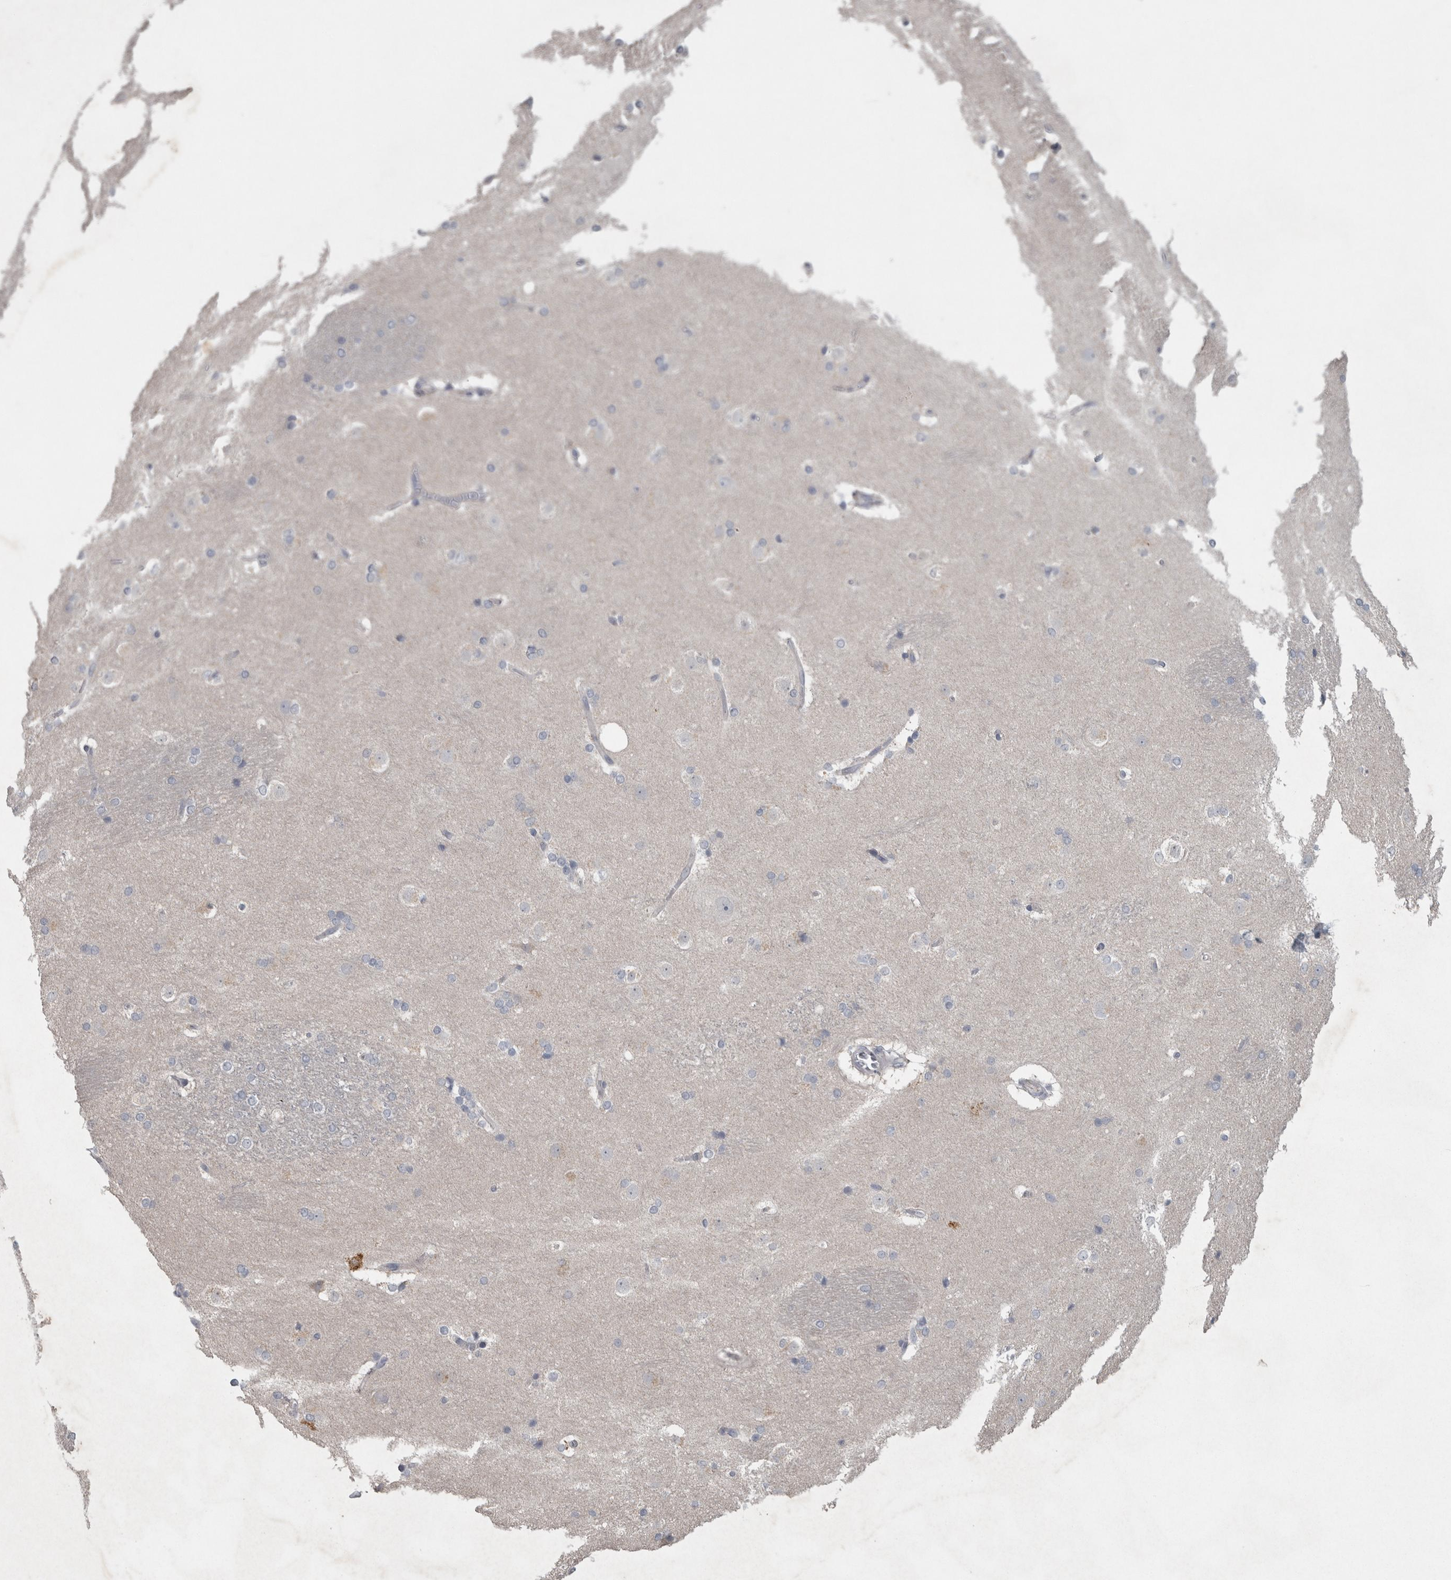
{"staining": {"intensity": "negative", "quantity": "none", "location": "none"}, "tissue": "caudate", "cell_type": "Glial cells", "image_type": "normal", "snomed": [{"axis": "morphology", "description": "Normal tissue, NOS"}, {"axis": "topography", "description": "Lateral ventricle wall"}], "caption": "This is an immunohistochemistry (IHC) image of normal caudate. There is no expression in glial cells.", "gene": "ENPP7", "patient": {"sex": "female", "age": 19}}